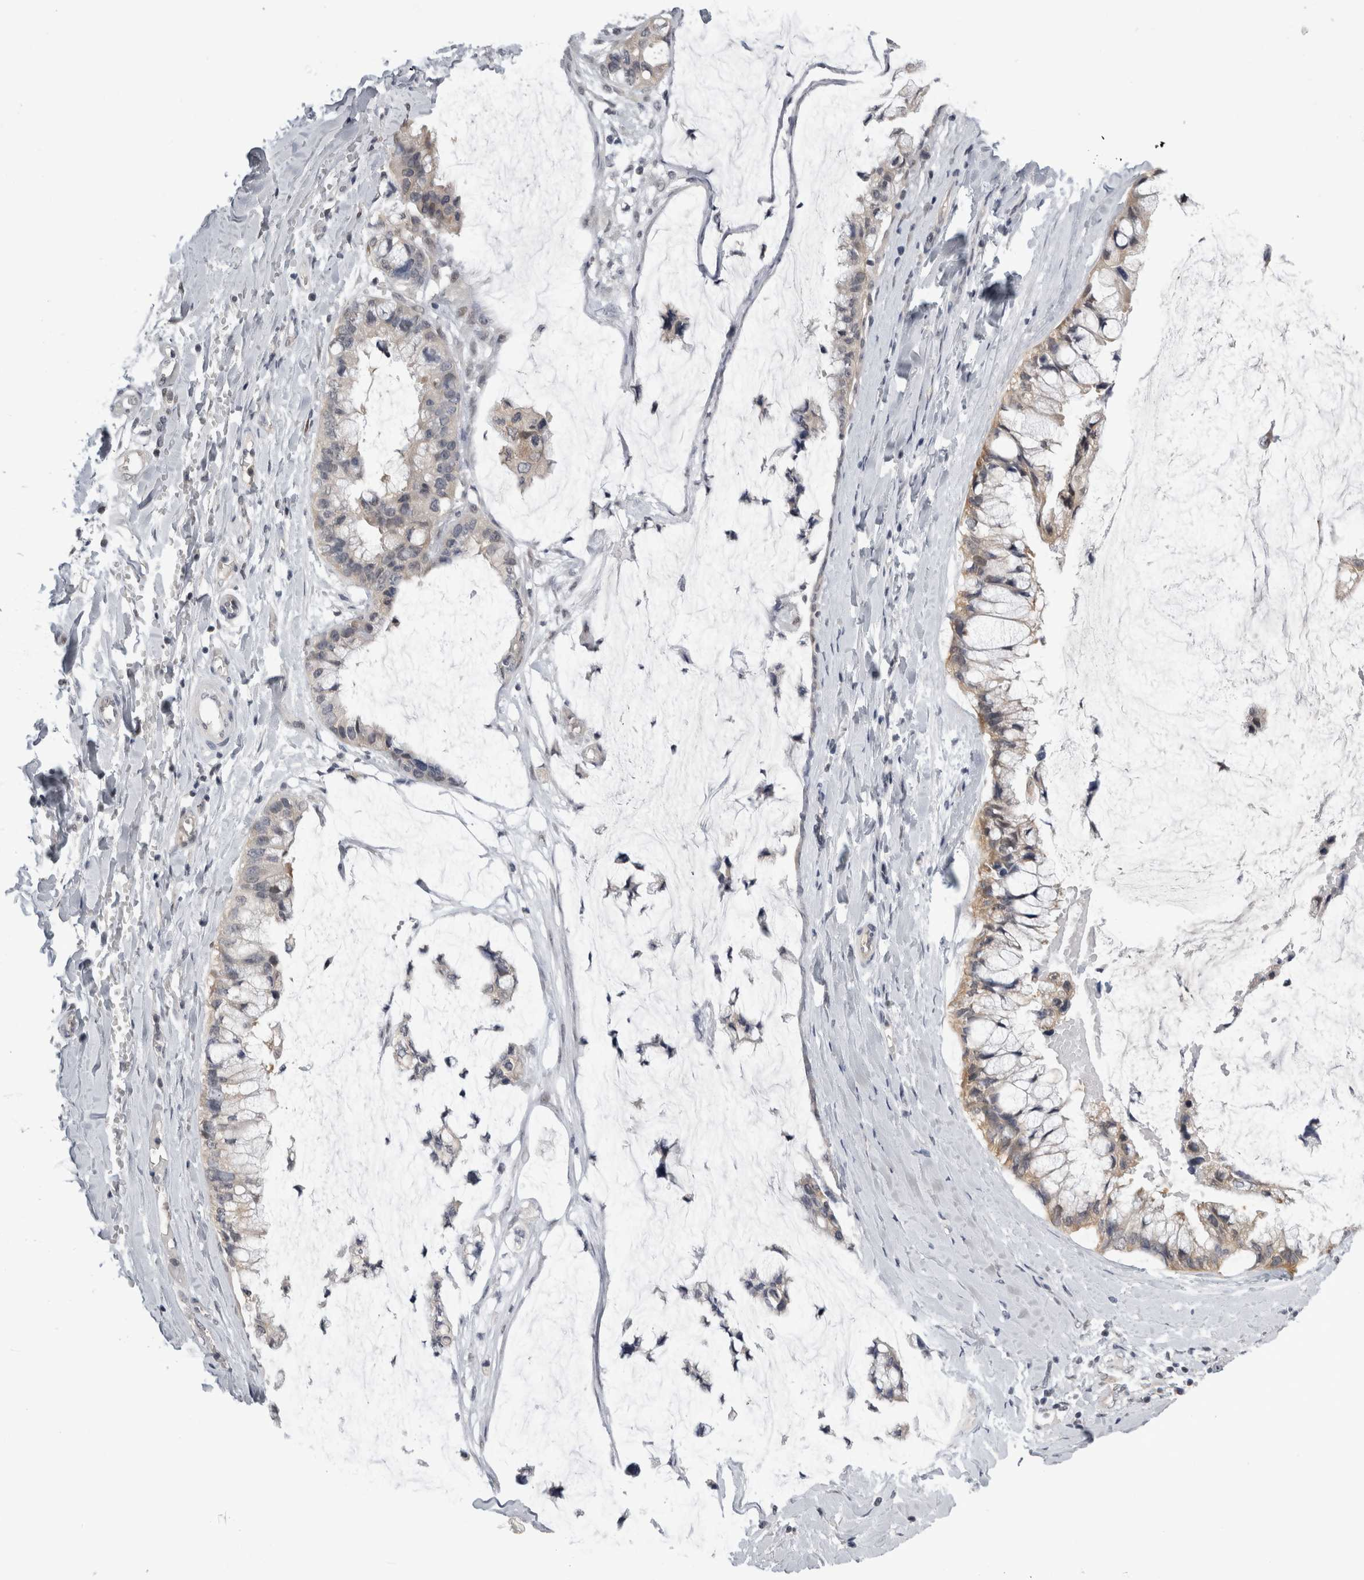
{"staining": {"intensity": "weak", "quantity": "25%-75%", "location": "cytoplasmic/membranous"}, "tissue": "ovarian cancer", "cell_type": "Tumor cells", "image_type": "cancer", "snomed": [{"axis": "morphology", "description": "Cystadenocarcinoma, mucinous, NOS"}, {"axis": "topography", "description": "Ovary"}], "caption": "Mucinous cystadenocarcinoma (ovarian) stained with DAB (3,3'-diaminobenzidine) immunohistochemistry shows low levels of weak cytoplasmic/membranous positivity in about 25%-75% of tumor cells.", "gene": "PSMB2", "patient": {"sex": "female", "age": 39}}